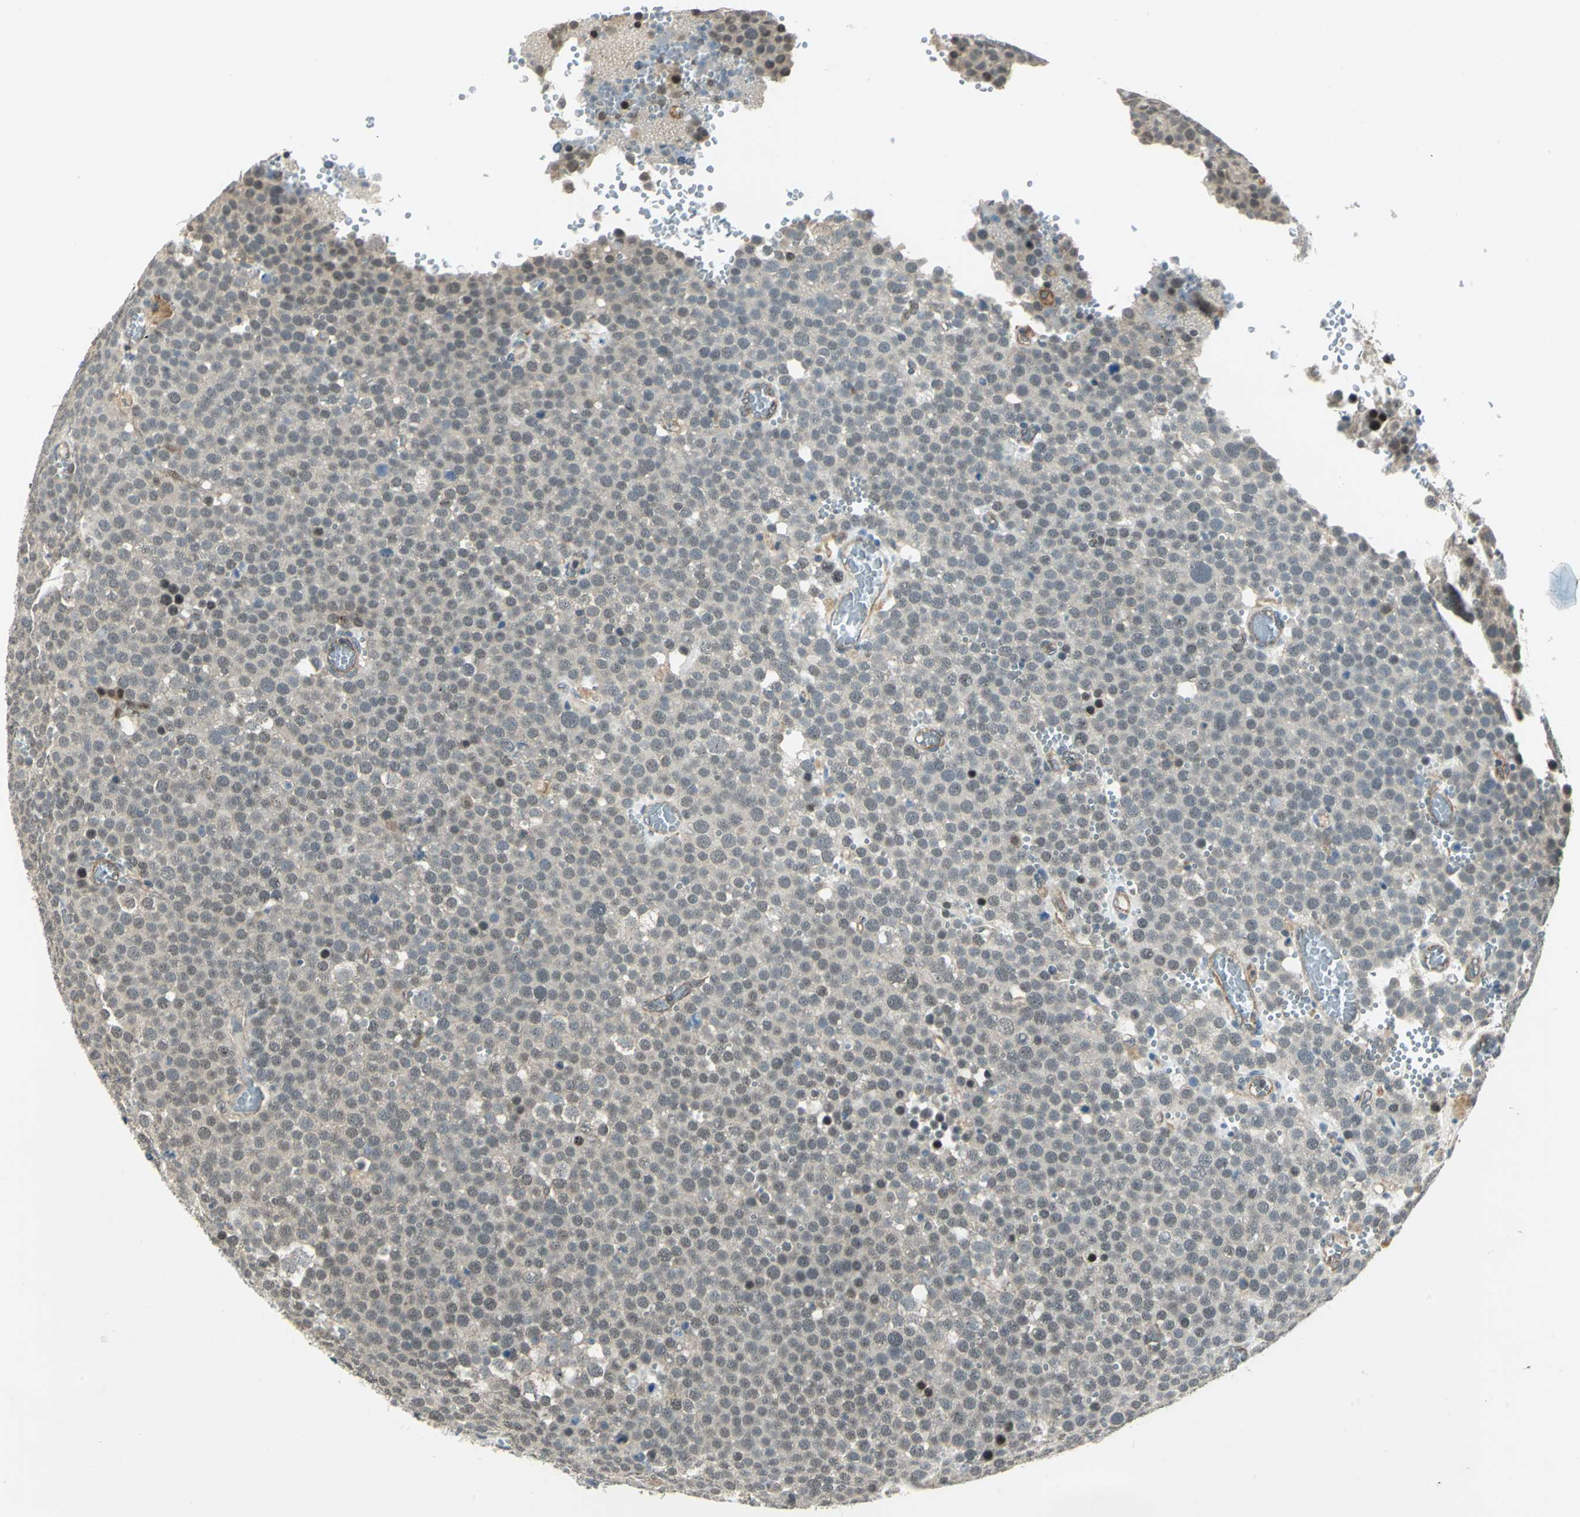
{"staining": {"intensity": "weak", "quantity": "<25%", "location": "cytoplasmic/membranous,nuclear"}, "tissue": "testis cancer", "cell_type": "Tumor cells", "image_type": "cancer", "snomed": [{"axis": "morphology", "description": "Seminoma, NOS"}, {"axis": "topography", "description": "Testis"}], "caption": "A photomicrograph of testis cancer stained for a protein shows no brown staining in tumor cells.", "gene": "PLAGL2", "patient": {"sex": "male", "age": 71}}